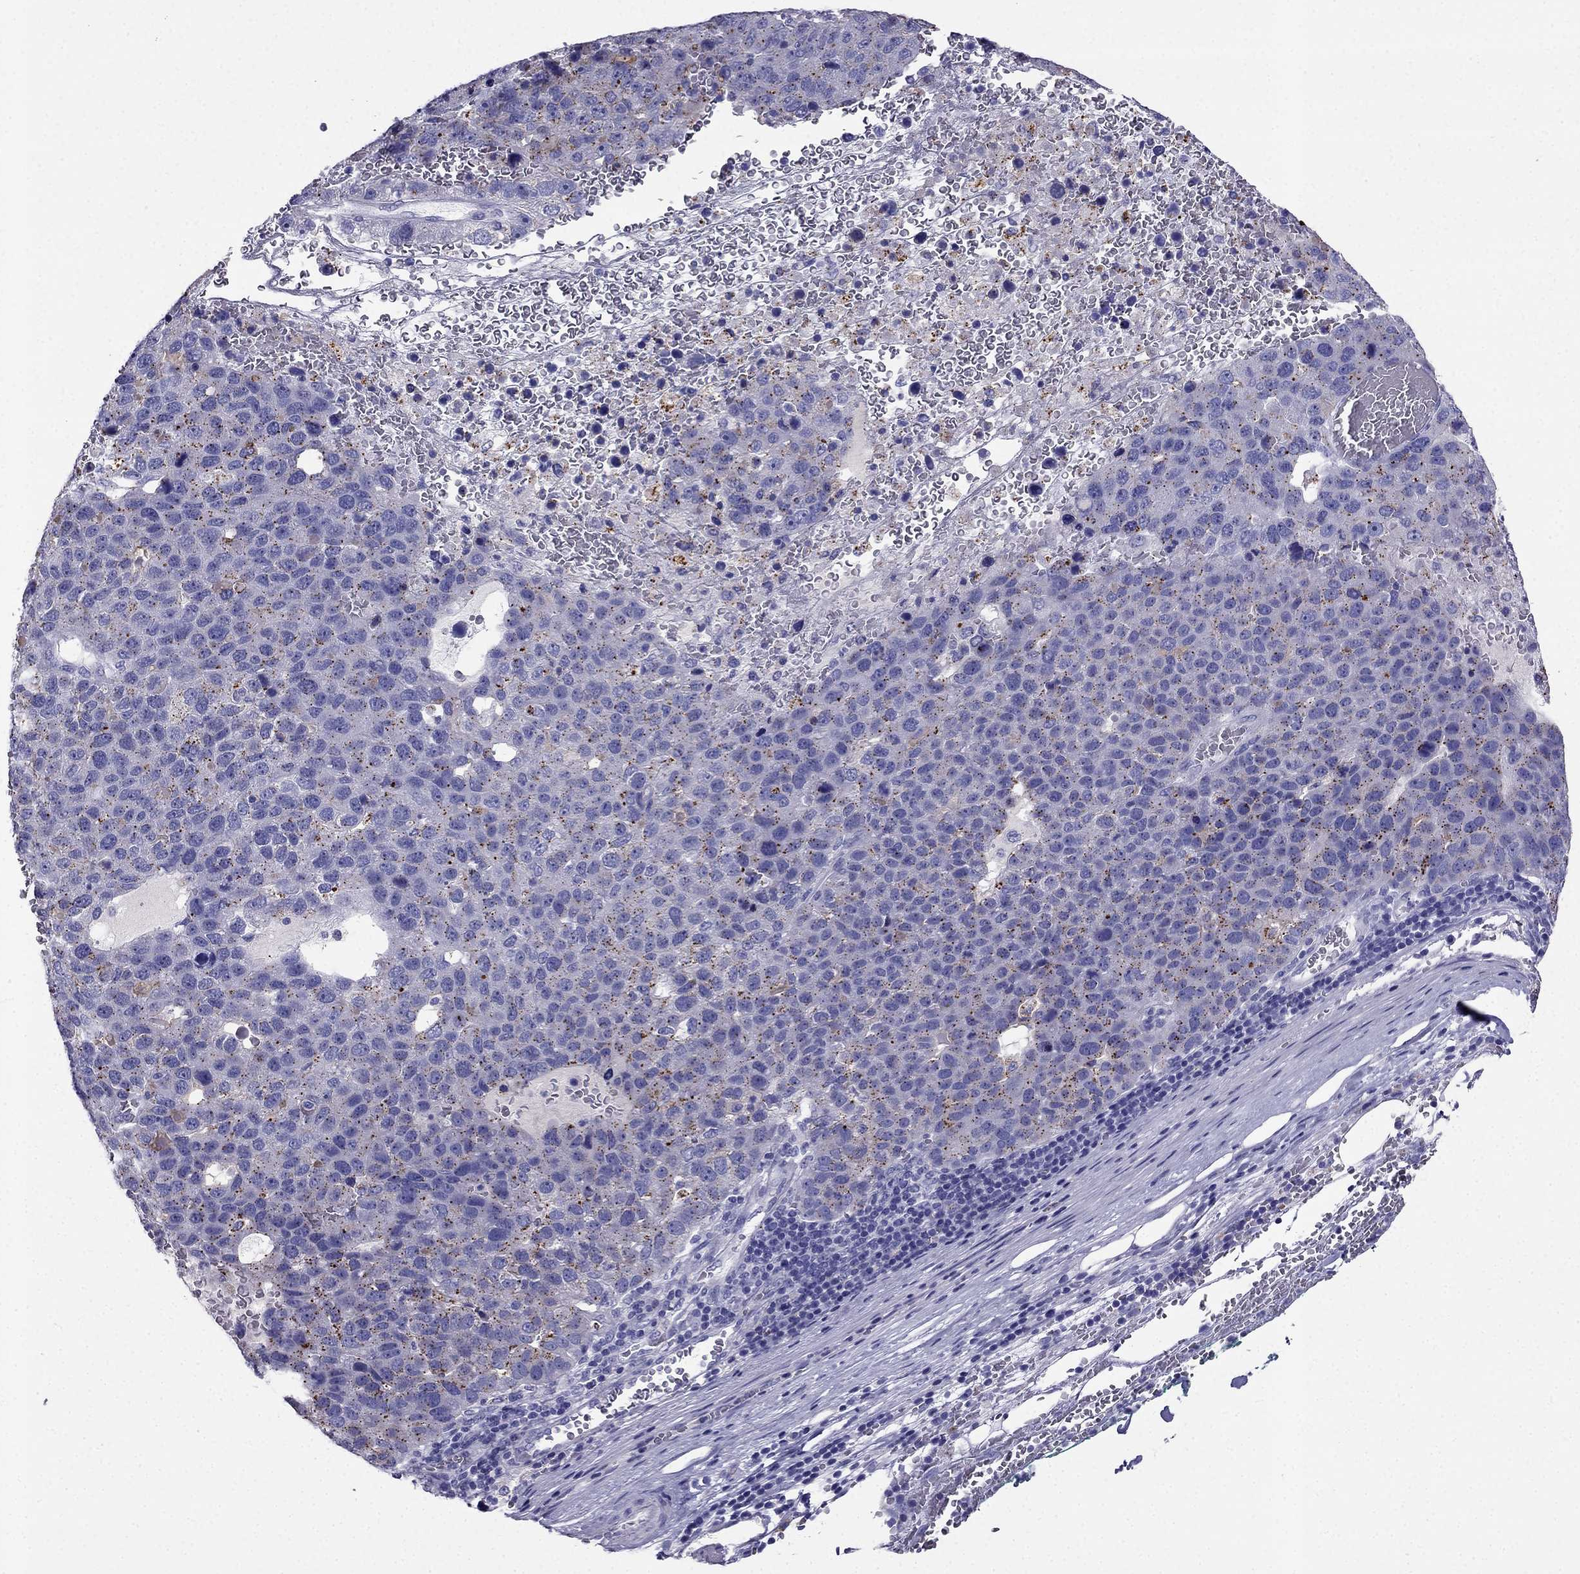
{"staining": {"intensity": "negative", "quantity": "none", "location": "none"}, "tissue": "pancreatic cancer", "cell_type": "Tumor cells", "image_type": "cancer", "snomed": [{"axis": "morphology", "description": "Adenocarcinoma, NOS"}, {"axis": "topography", "description": "Pancreas"}], "caption": "Tumor cells are negative for brown protein staining in pancreatic adenocarcinoma.", "gene": "PTH", "patient": {"sex": "female", "age": 61}}